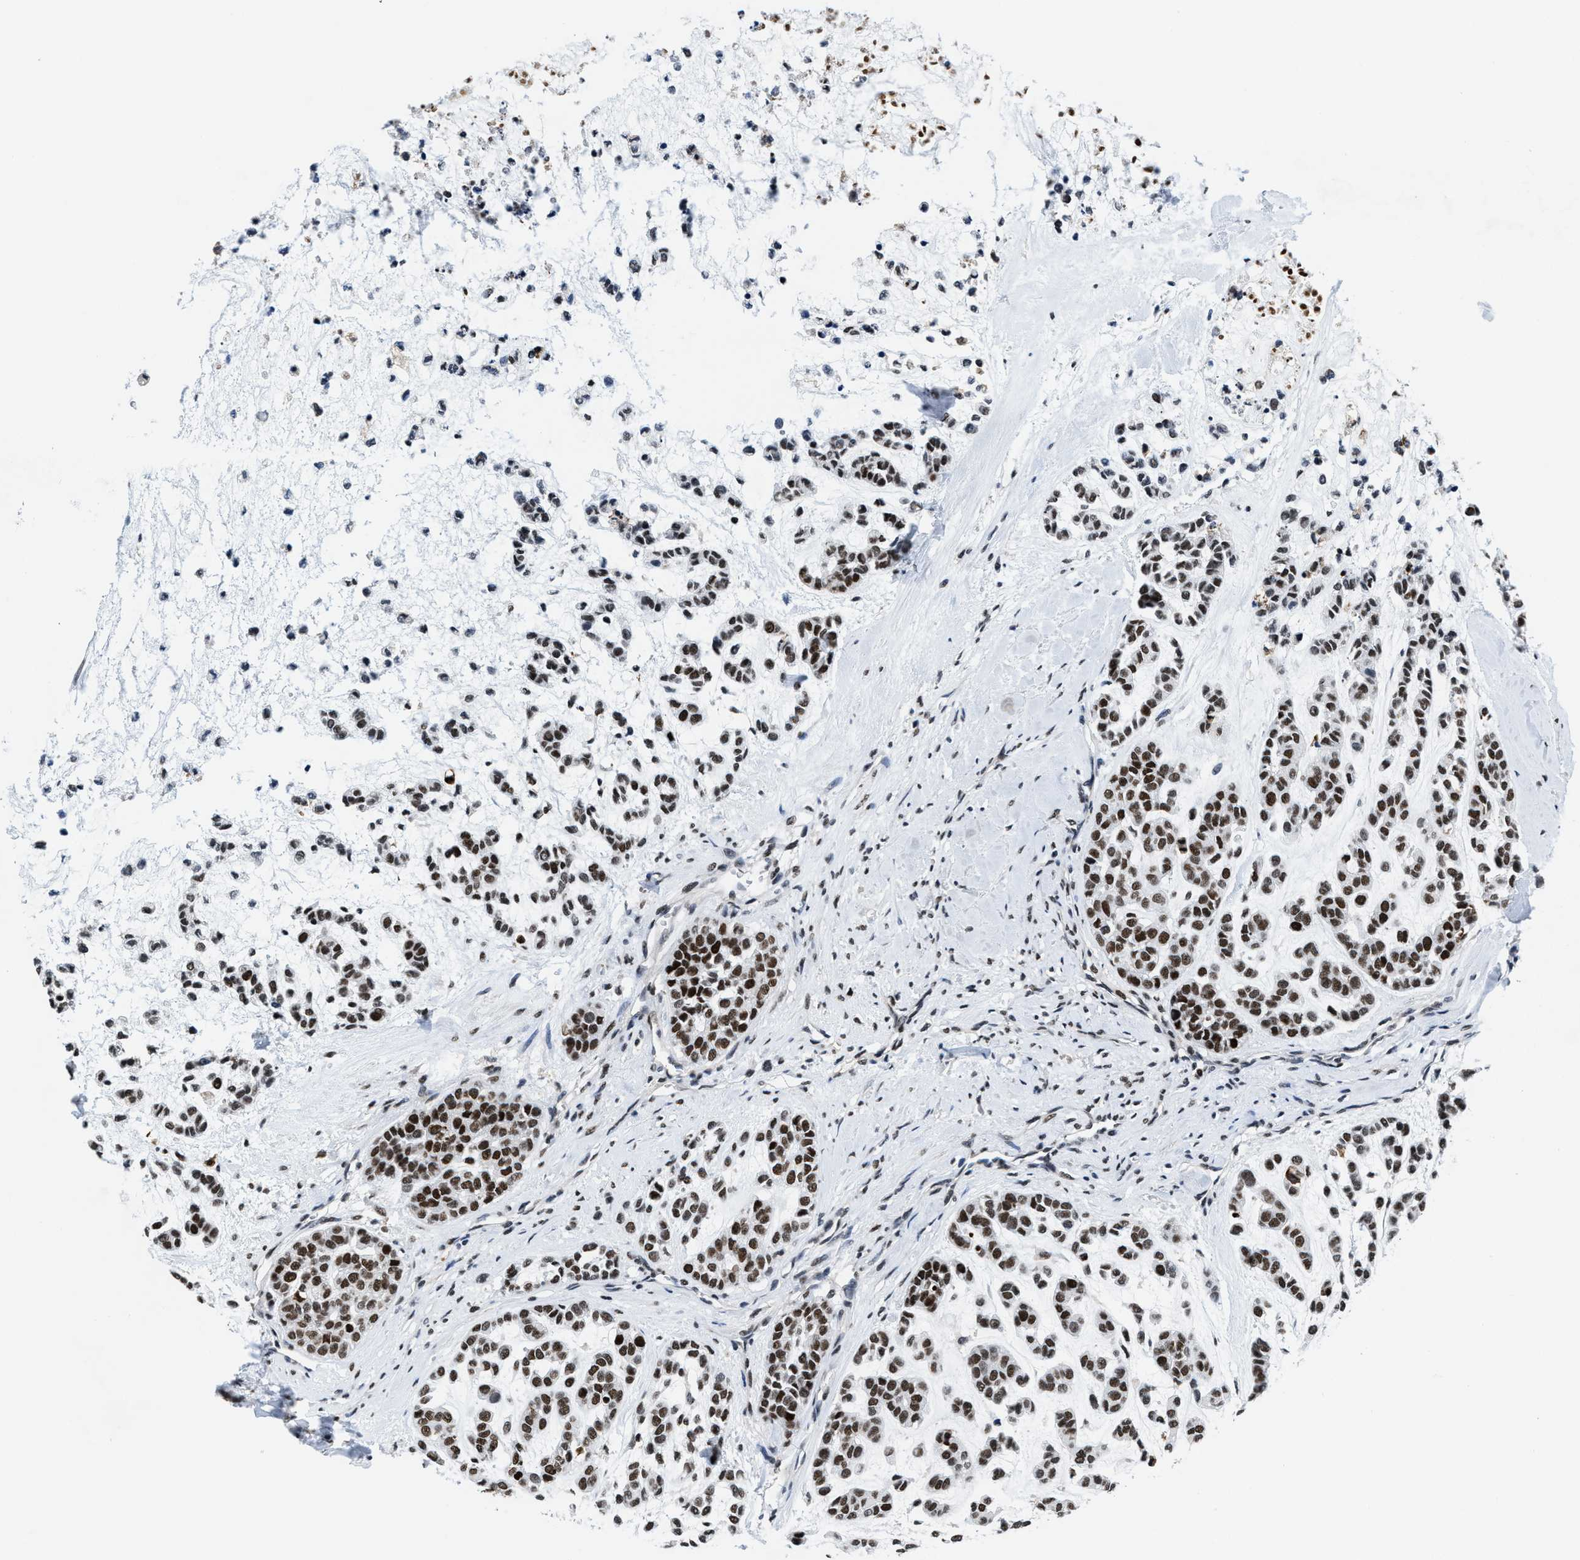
{"staining": {"intensity": "strong", "quantity": "25%-75%", "location": "nuclear"}, "tissue": "head and neck cancer", "cell_type": "Tumor cells", "image_type": "cancer", "snomed": [{"axis": "morphology", "description": "Adenocarcinoma, NOS"}, {"axis": "morphology", "description": "Adenoma, NOS"}, {"axis": "topography", "description": "Head-Neck"}], "caption": "Head and neck cancer stained with a brown dye shows strong nuclear positive positivity in approximately 25%-75% of tumor cells.", "gene": "SUPT16H", "patient": {"sex": "female", "age": 55}}